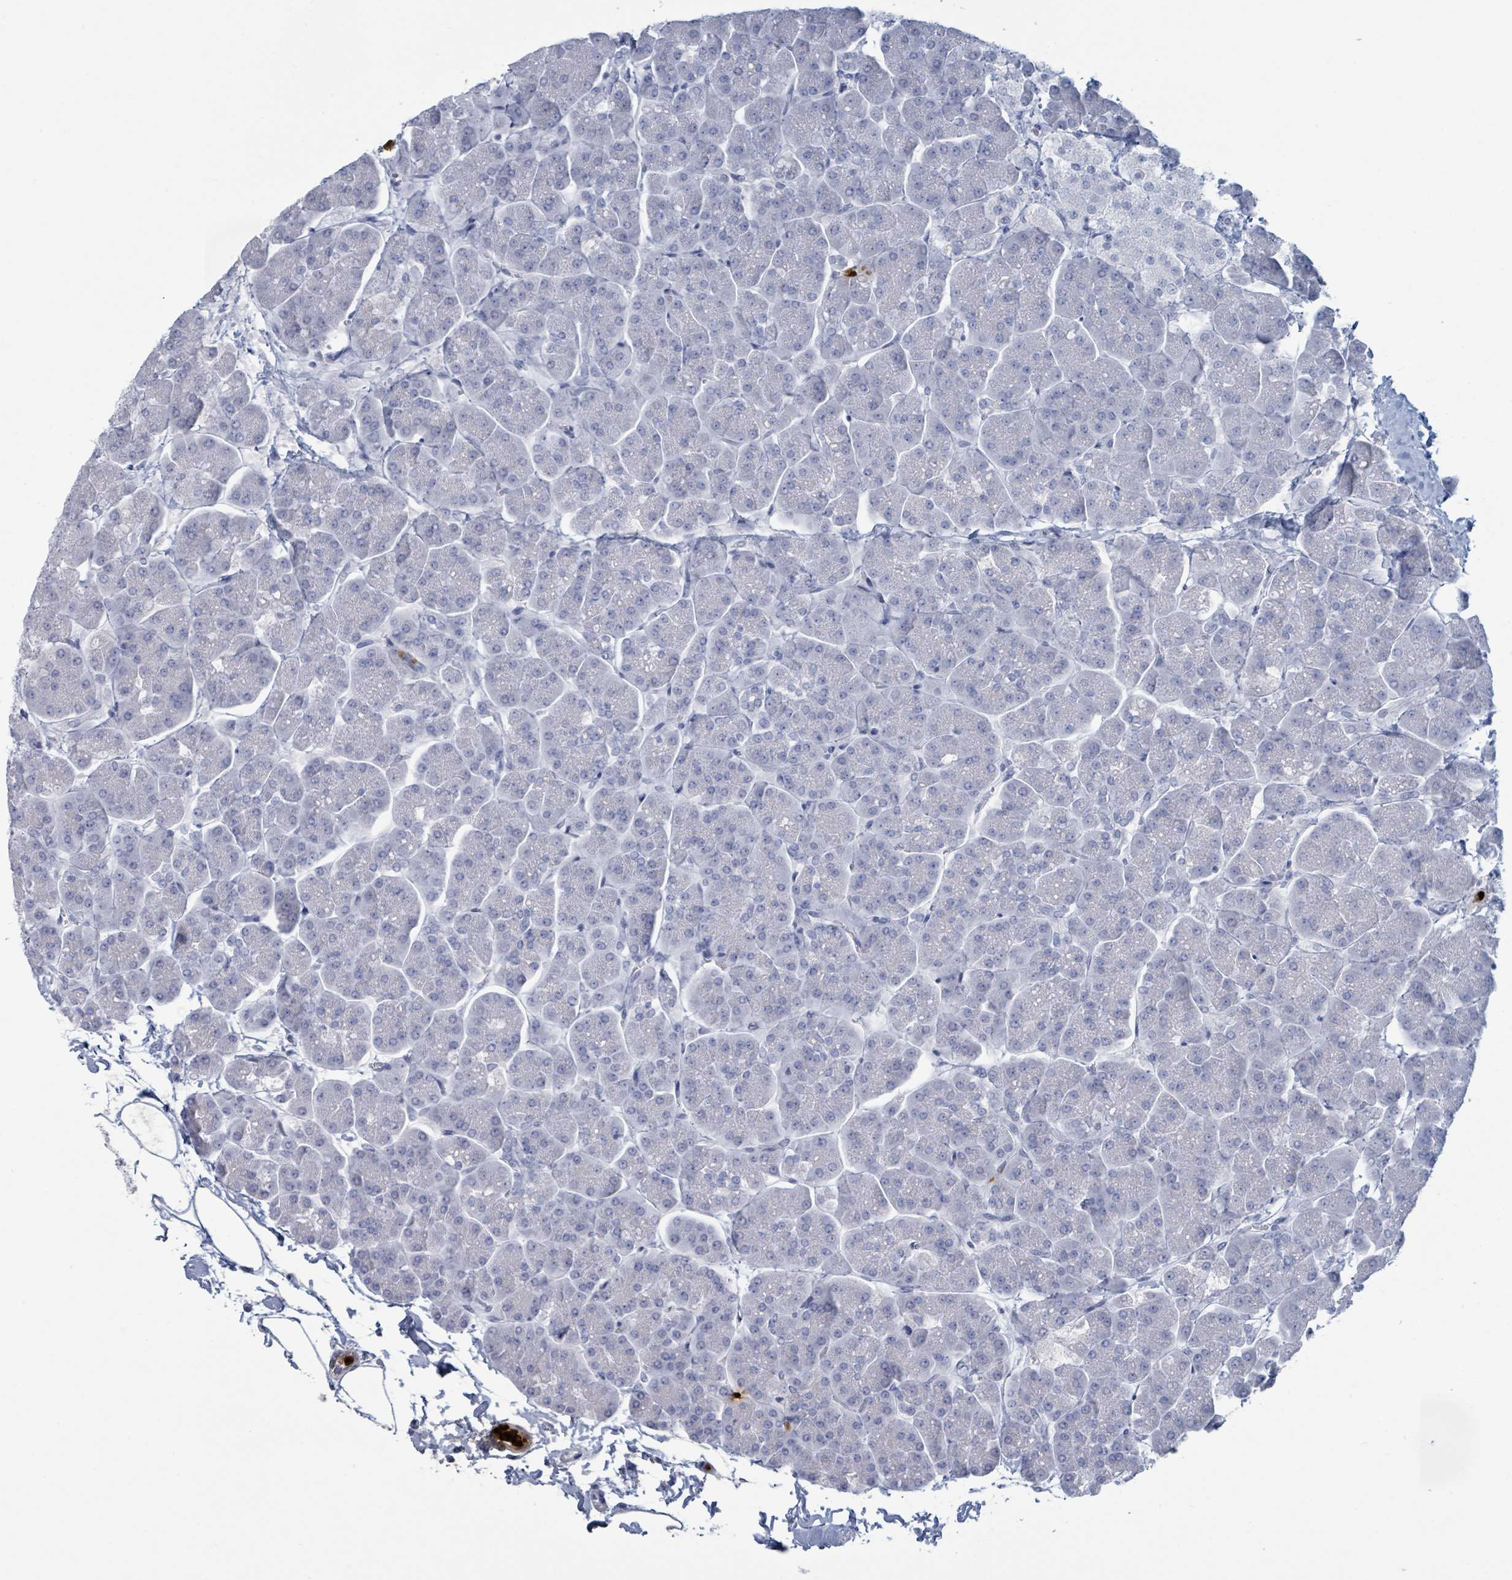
{"staining": {"intensity": "negative", "quantity": "none", "location": "none"}, "tissue": "pancreas", "cell_type": "Exocrine glandular cells", "image_type": "normal", "snomed": [{"axis": "morphology", "description": "Normal tissue, NOS"}, {"axis": "topography", "description": "Pancreas"}, {"axis": "topography", "description": "Peripheral nerve tissue"}], "caption": "The image displays no staining of exocrine glandular cells in normal pancreas.", "gene": "DEFA4", "patient": {"sex": "male", "age": 54}}